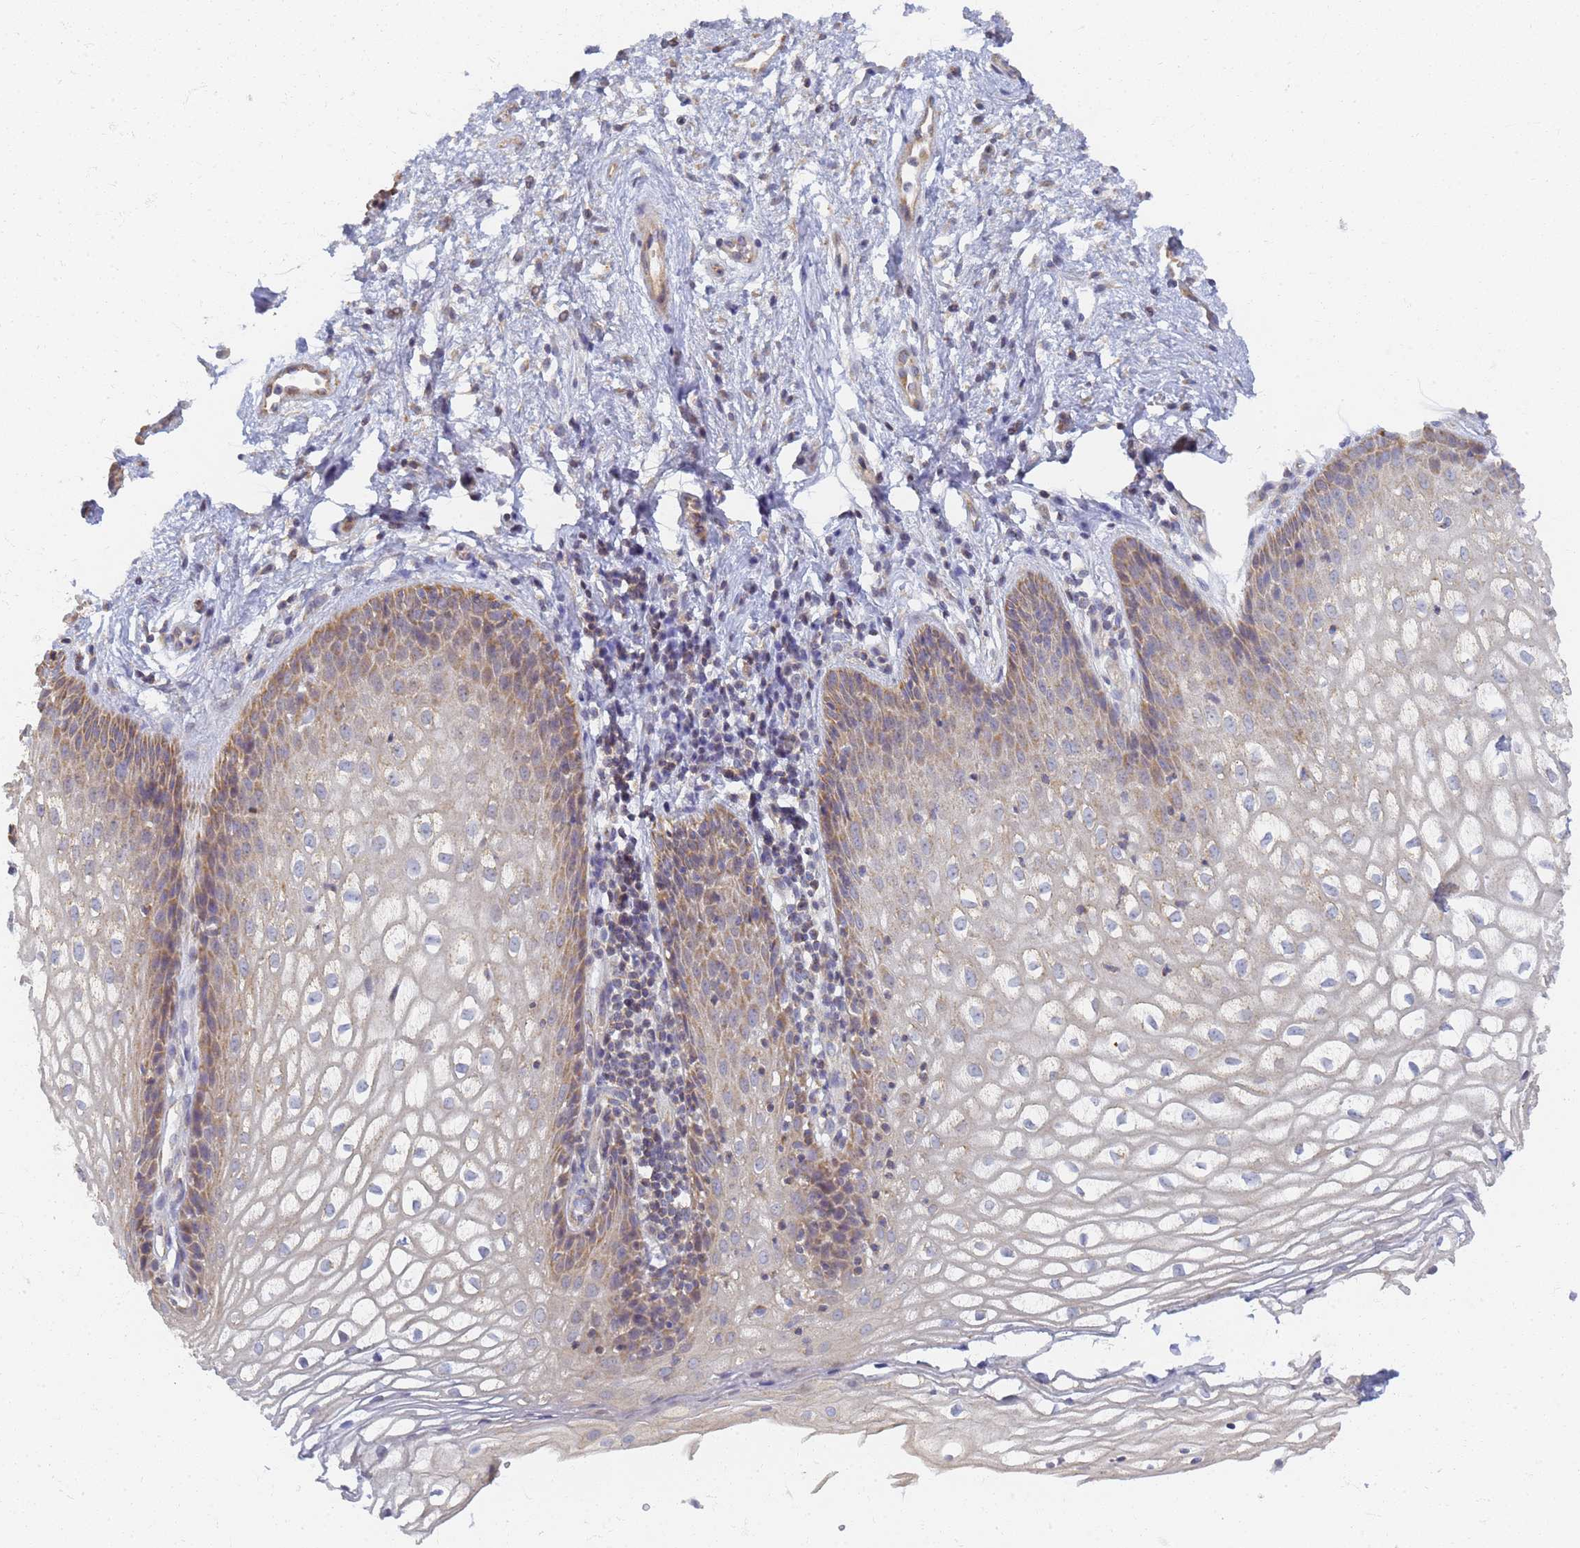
{"staining": {"intensity": "weak", "quantity": ">75%", "location": "cytoplasmic/membranous"}, "tissue": "vagina", "cell_type": "Squamous epithelial cells", "image_type": "normal", "snomed": [{"axis": "morphology", "description": "Normal tissue, NOS"}, {"axis": "topography", "description": "Vagina"}], "caption": "Protein staining of normal vagina shows weak cytoplasmic/membranous positivity in about >75% of squamous epithelial cells. The staining is performed using DAB brown chromogen to label protein expression. The nuclei are counter-stained blue using hematoxylin.", "gene": "UTP23", "patient": {"sex": "female", "age": 34}}